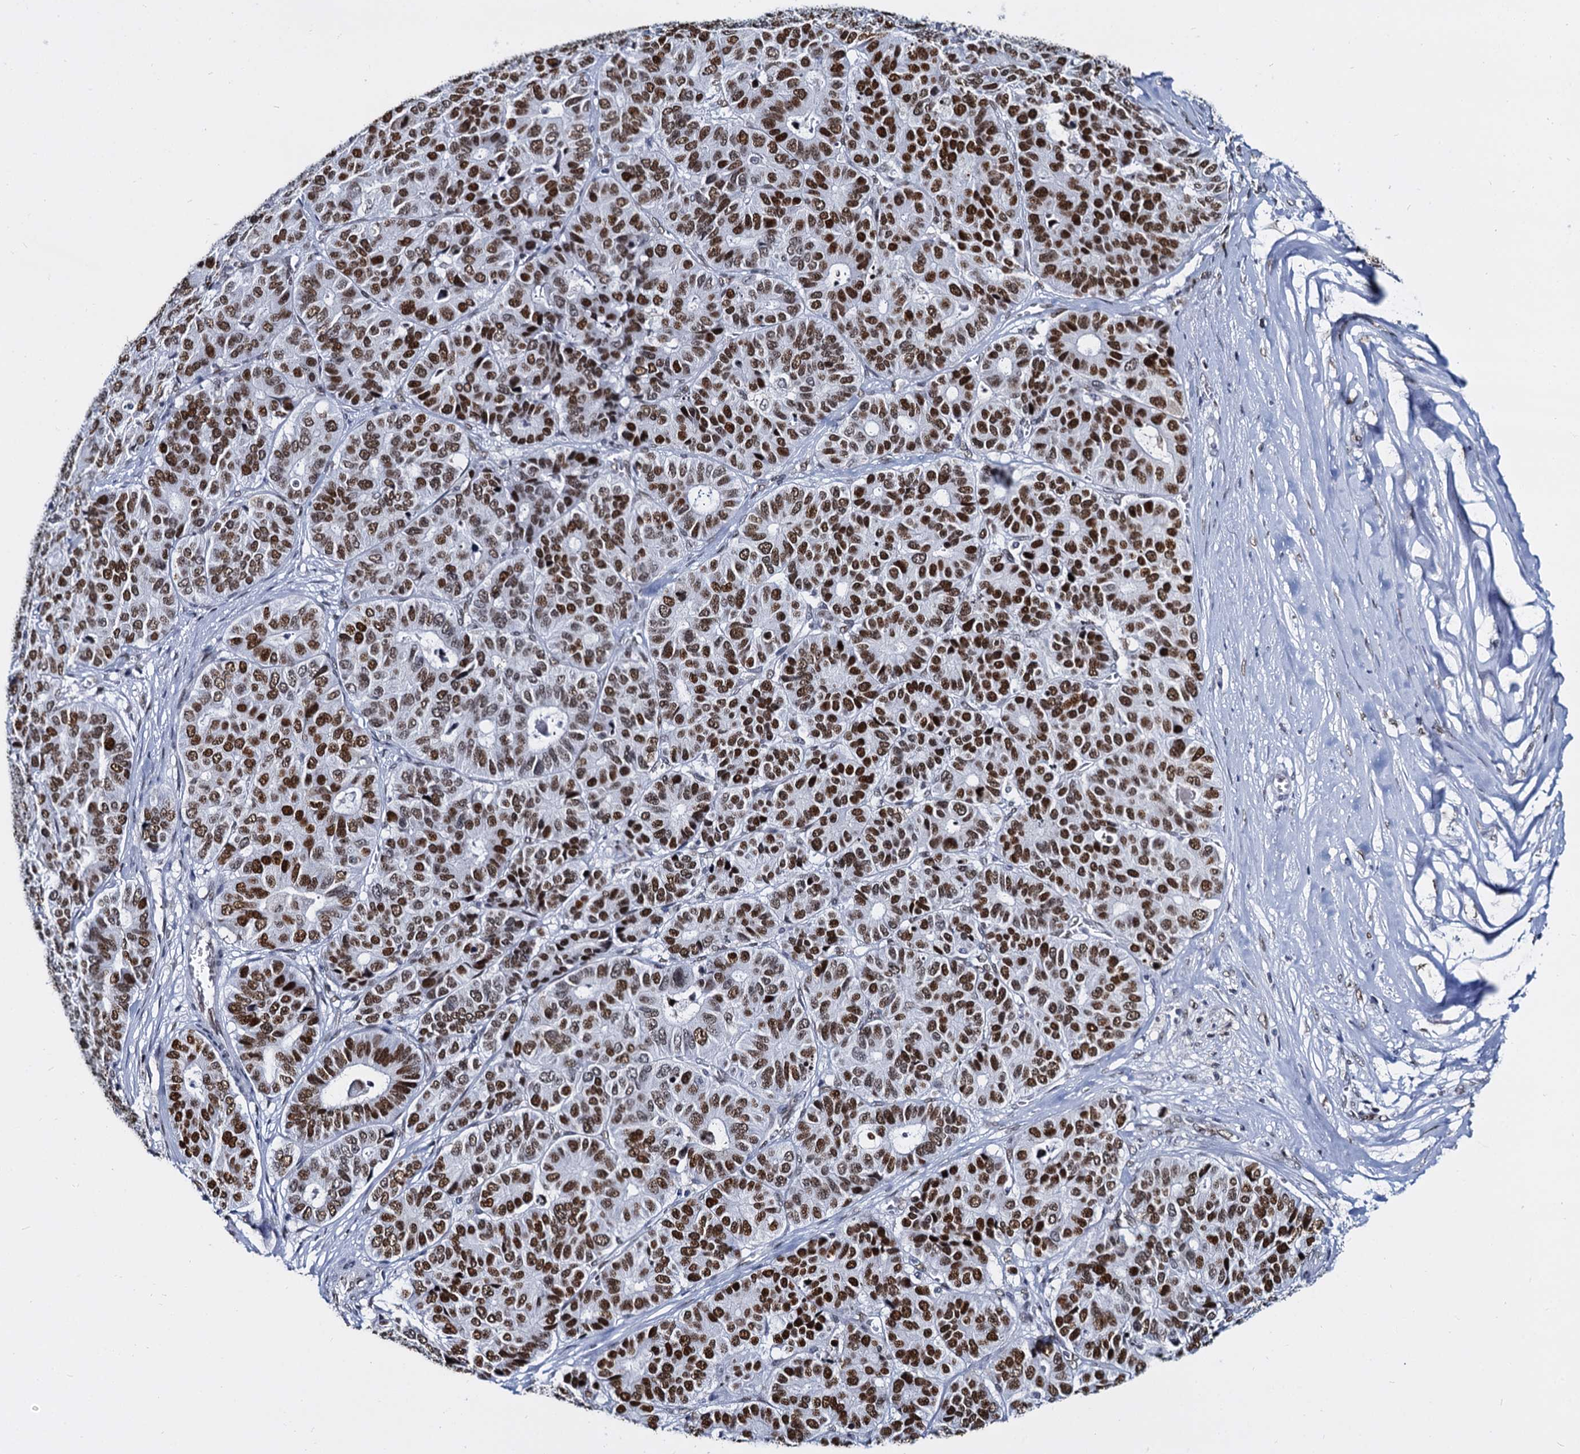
{"staining": {"intensity": "strong", "quantity": ">75%", "location": "nuclear"}, "tissue": "pancreatic cancer", "cell_type": "Tumor cells", "image_type": "cancer", "snomed": [{"axis": "morphology", "description": "Adenocarcinoma, NOS"}, {"axis": "topography", "description": "Pancreas"}], "caption": "Strong nuclear protein staining is present in approximately >75% of tumor cells in pancreatic cancer (adenocarcinoma).", "gene": "CMAS", "patient": {"sex": "male", "age": 50}}